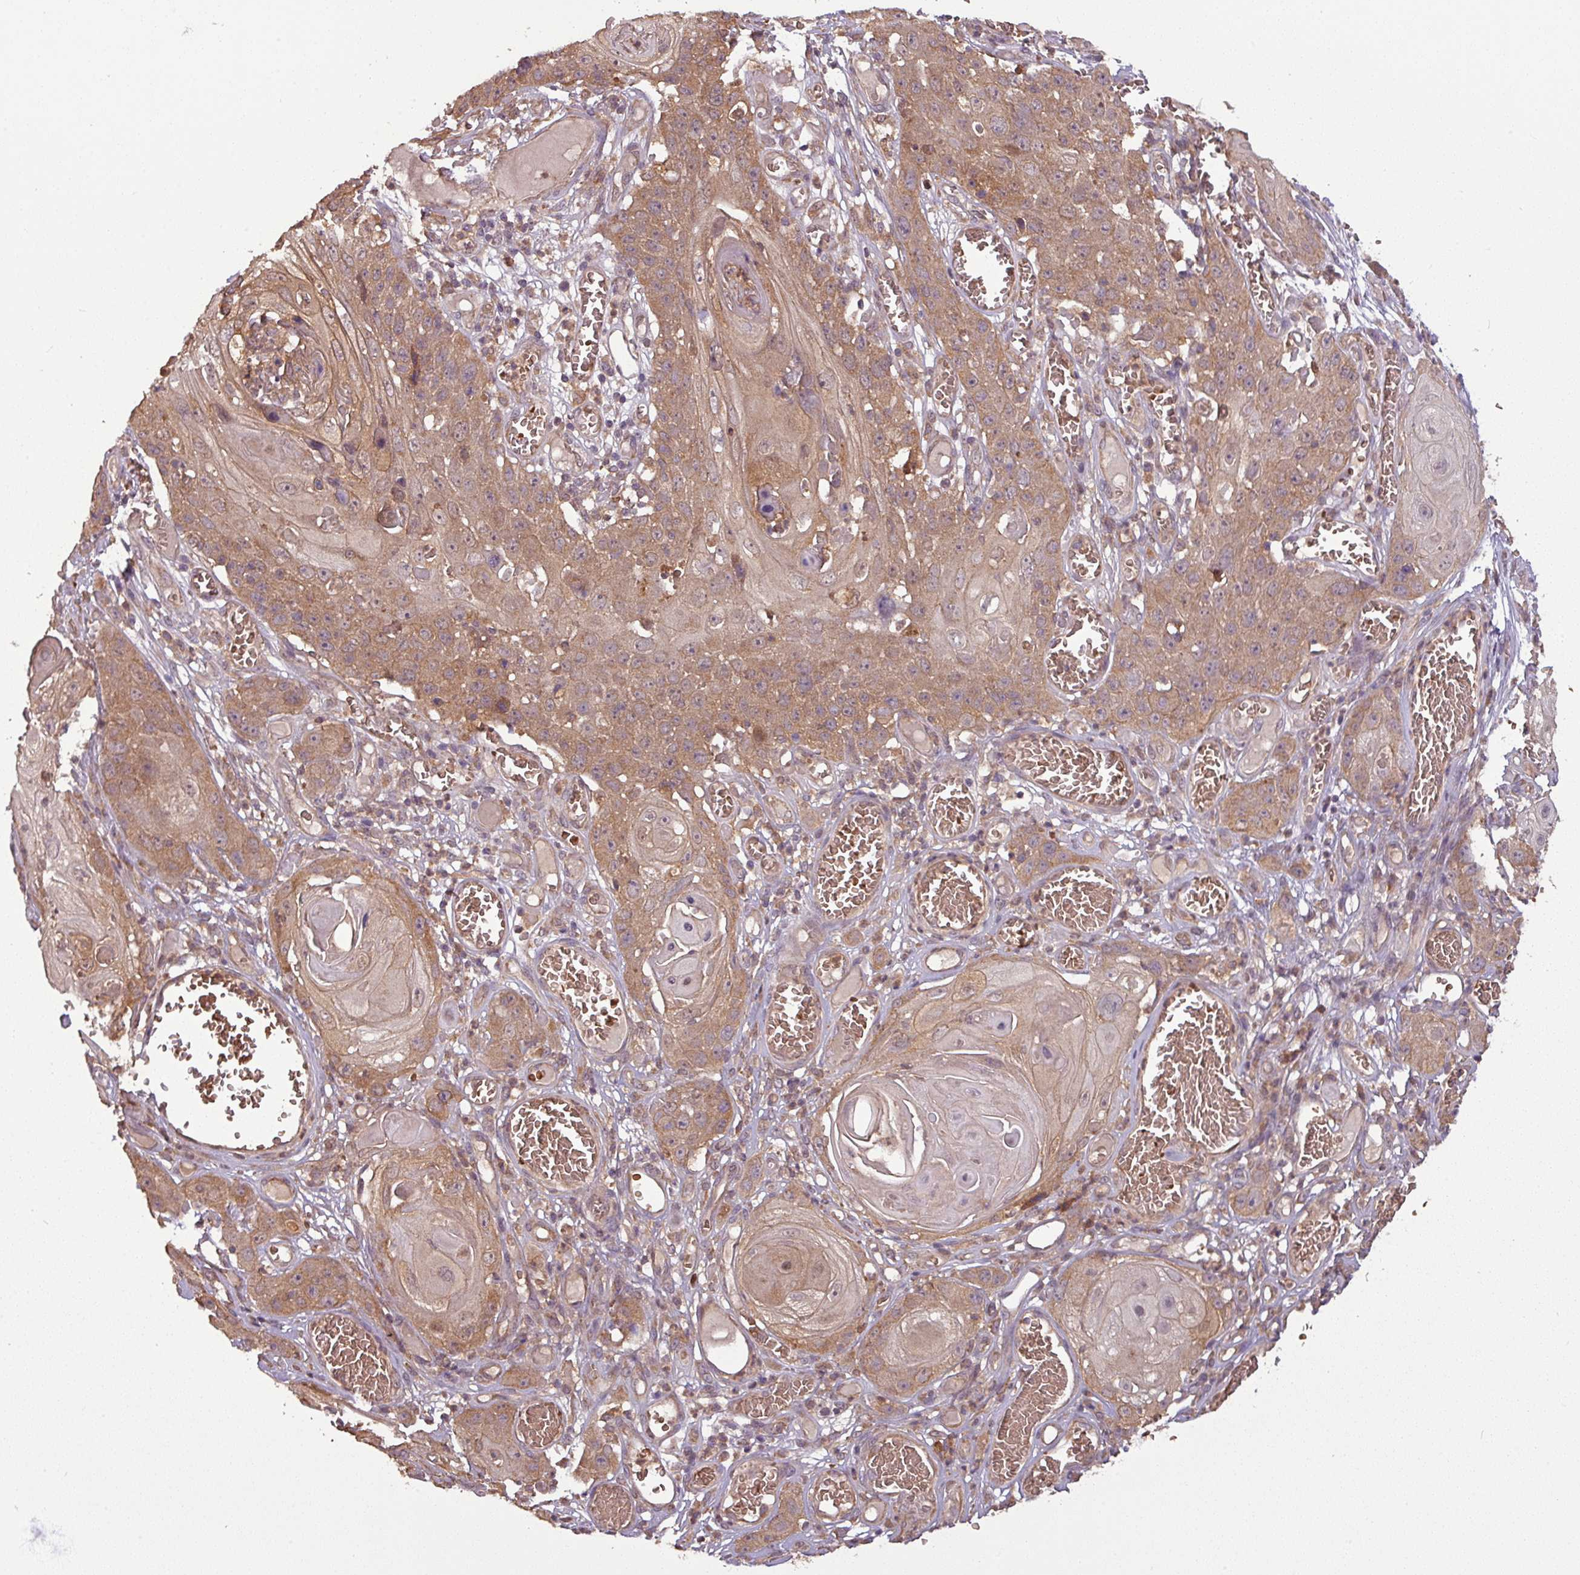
{"staining": {"intensity": "moderate", "quantity": ">75%", "location": "cytoplasmic/membranous"}, "tissue": "skin cancer", "cell_type": "Tumor cells", "image_type": "cancer", "snomed": [{"axis": "morphology", "description": "Squamous cell carcinoma, NOS"}, {"axis": "topography", "description": "Skin"}], "caption": "Immunohistochemistry staining of squamous cell carcinoma (skin), which shows medium levels of moderate cytoplasmic/membranous staining in about >75% of tumor cells indicating moderate cytoplasmic/membranous protein positivity. The staining was performed using DAB (brown) for protein detection and nuclei were counterstained in hematoxylin (blue).", "gene": "NT5C3A", "patient": {"sex": "male", "age": 55}}